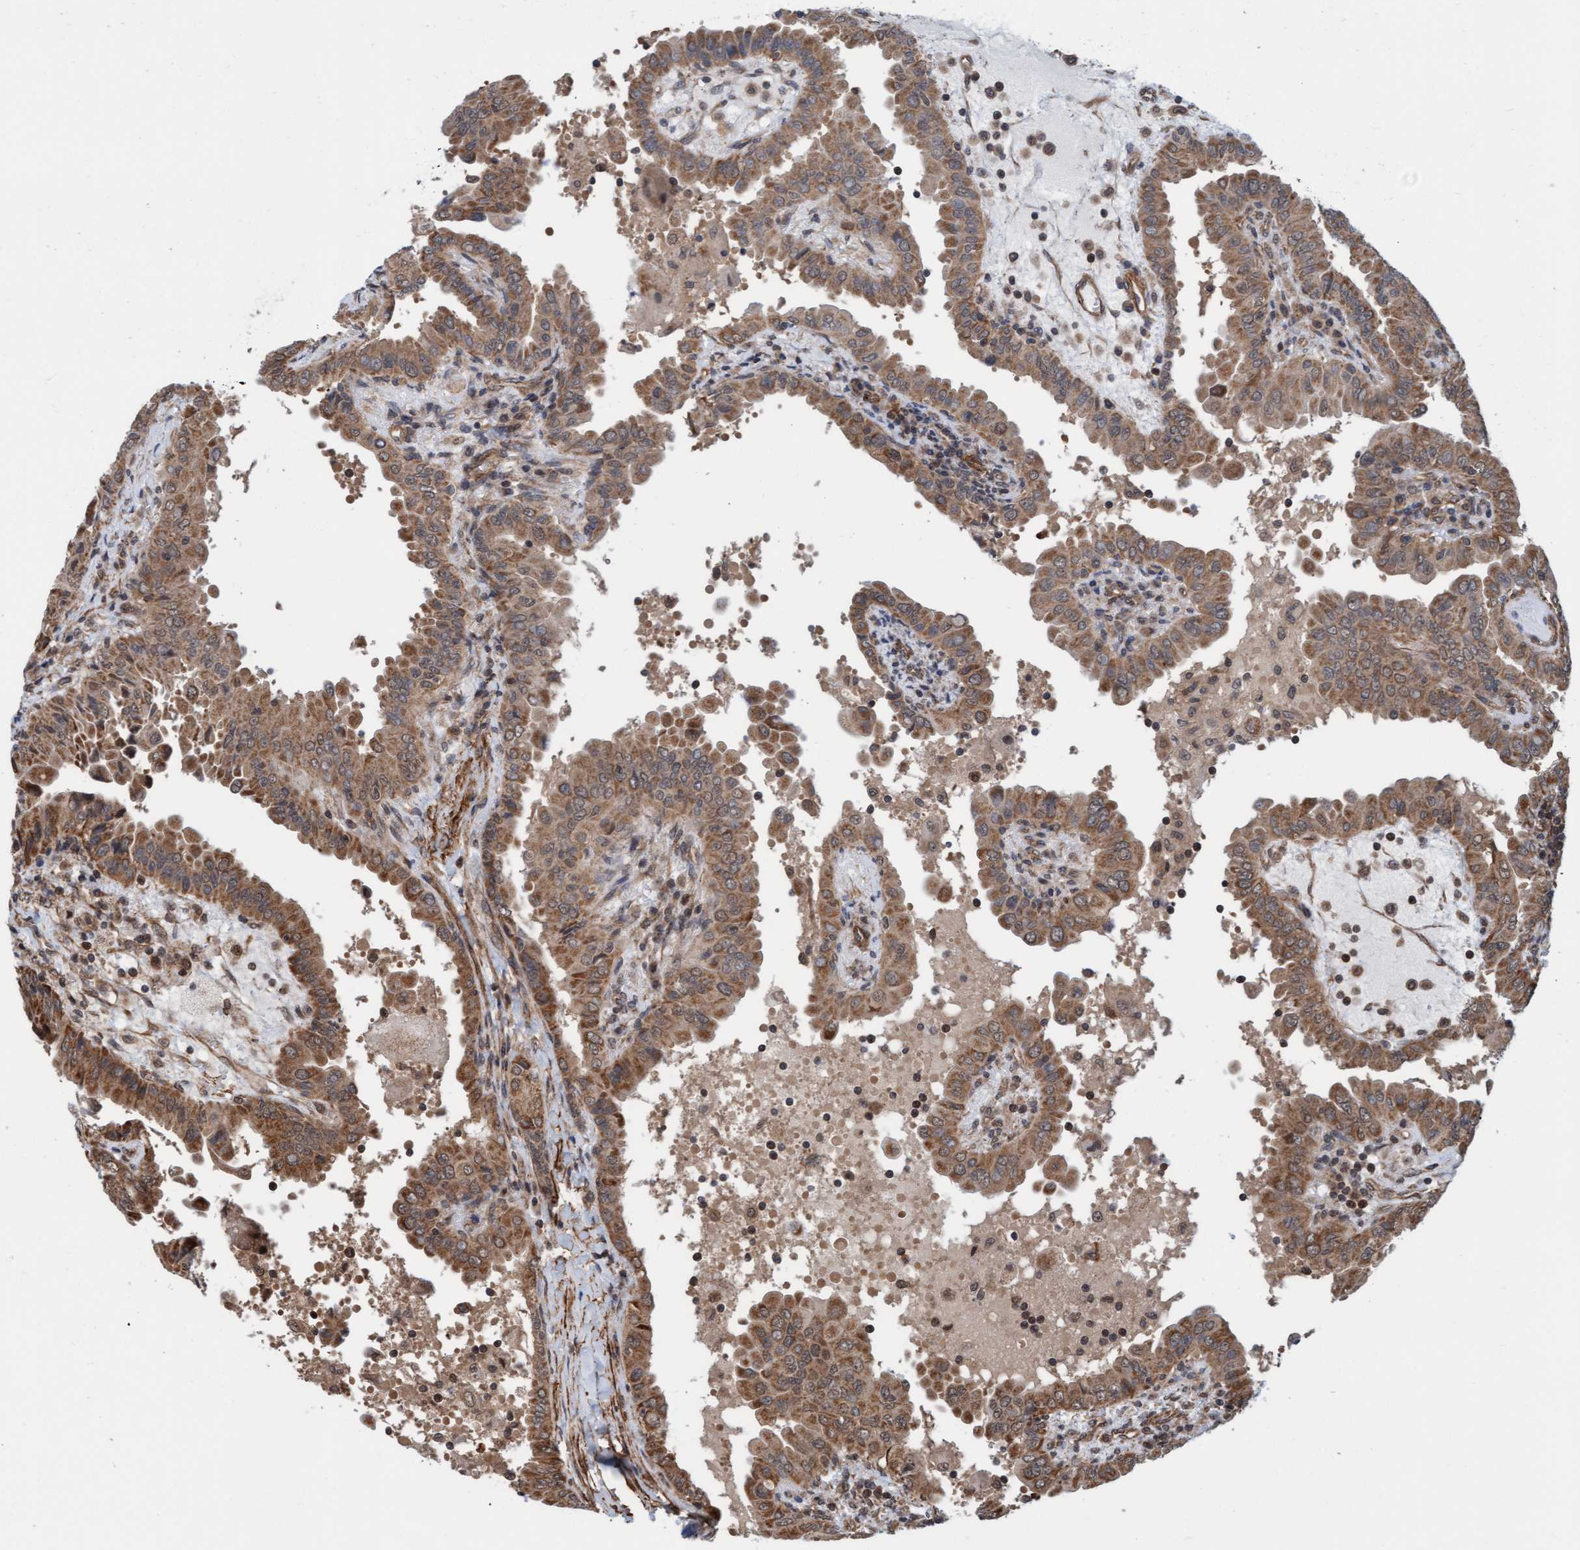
{"staining": {"intensity": "moderate", "quantity": ">75%", "location": "cytoplasmic/membranous"}, "tissue": "thyroid cancer", "cell_type": "Tumor cells", "image_type": "cancer", "snomed": [{"axis": "morphology", "description": "Papillary adenocarcinoma, NOS"}, {"axis": "topography", "description": "Thyroid gland"}], "caption": "This is an image of immunohistochemistry staining of thyroid cancer, which shows moderate expression in the cytoplasmic/membranous of tumor cells.", "gene": "STXBP4", "patient": {"sex": "male", "age": 33}}